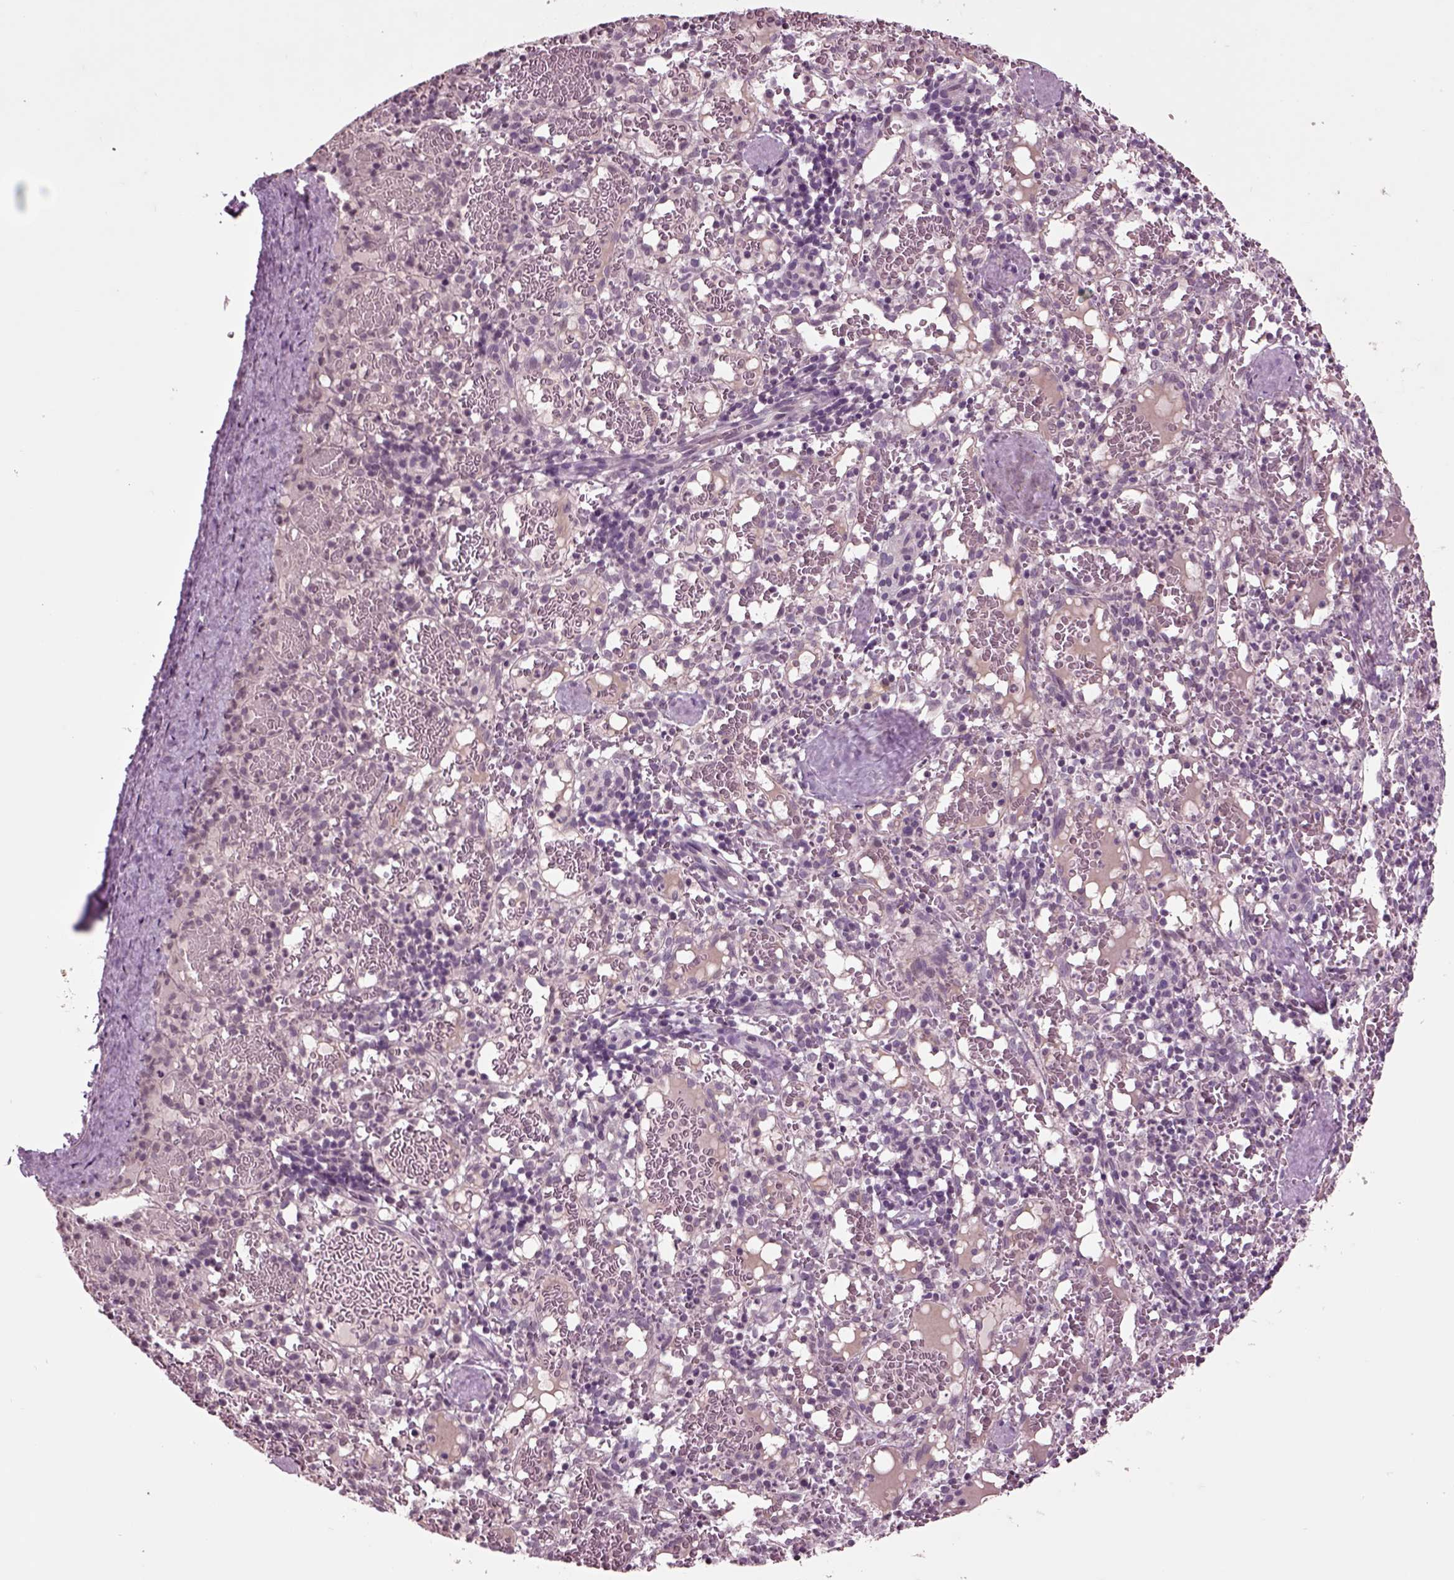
{"staining": {"intensity": "negative", "quantity": "none", "location": "none"}, "tissue": "spleen", "cell_type": "Cells in red pulp", "image_type": "normal", "snomed": [{"axis": "morphology", "description": "Normal tissue, NOS"}, {"axis": "topography", "description": "Spleen"}], "caption": "The immunohistochemistry (IHC) photomicrograph has no significant staining in cells in red pulp of spleen. (Brightfield microscopy of DAB immunohistochemistry at high magnification).", "gene": "CHGB", "patient": {"sex": "male", "age": 11}}